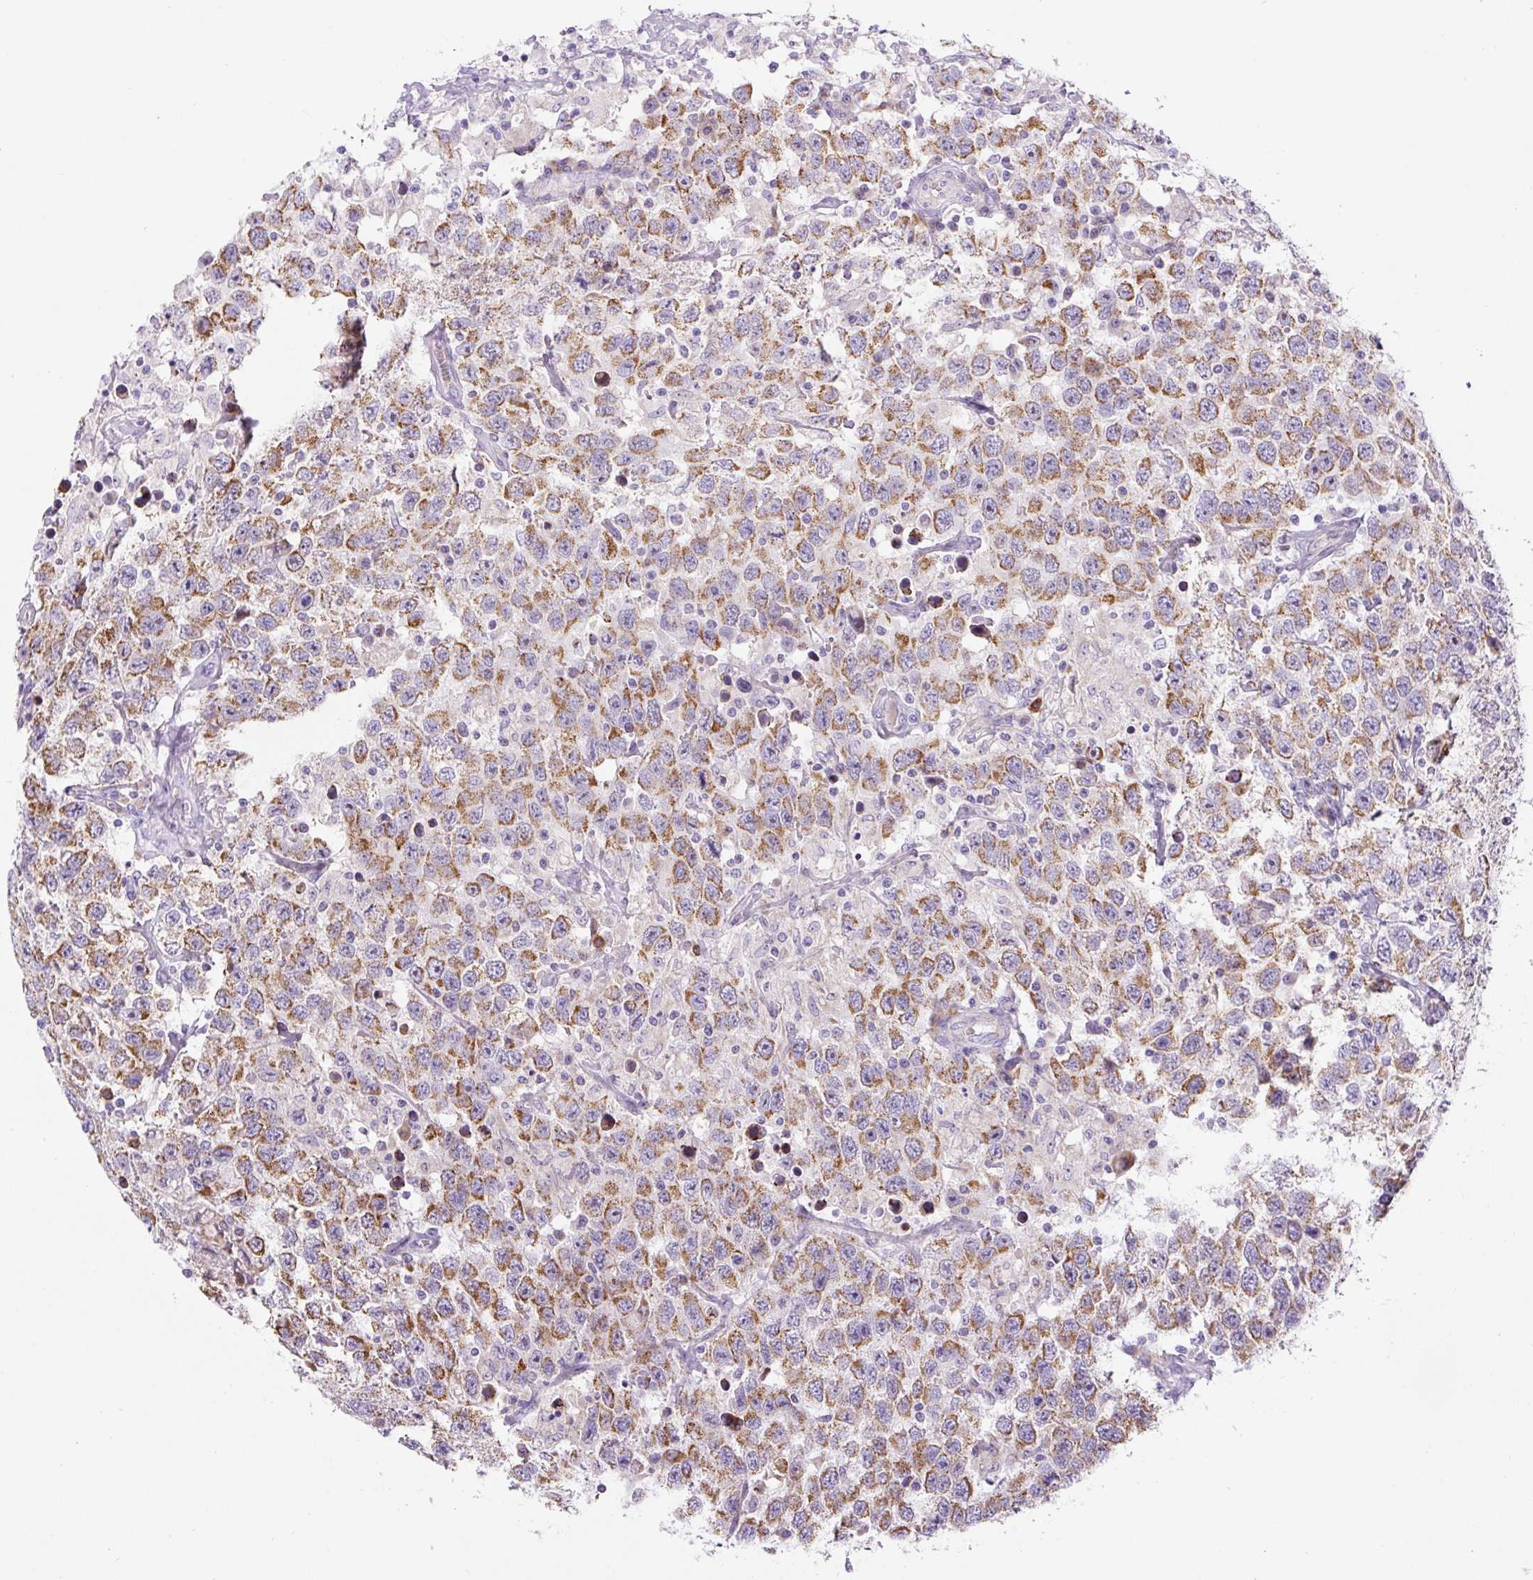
{"staining": {"intensity": "moderate", "quantity": ">75%", "location": "cytoplasmic/membranous"}, "tissue": "testis cancer", "cell_type": "Tumor cells", "image_type": "cancer", "snomed": [{"axis": "morphology", "description": "Seminoma, NOS"}, {"axis": "topography", "description": "Testis"}], "caption": "A histopathology image showing moderate cytoplasmic/membranous positivity in approximately >75% of tumor cells in testis seminoma, as visualized by brown immunohistochemical staining.", "gene": "ZNF596", "patient": {"sex": "male", "age": 41}}